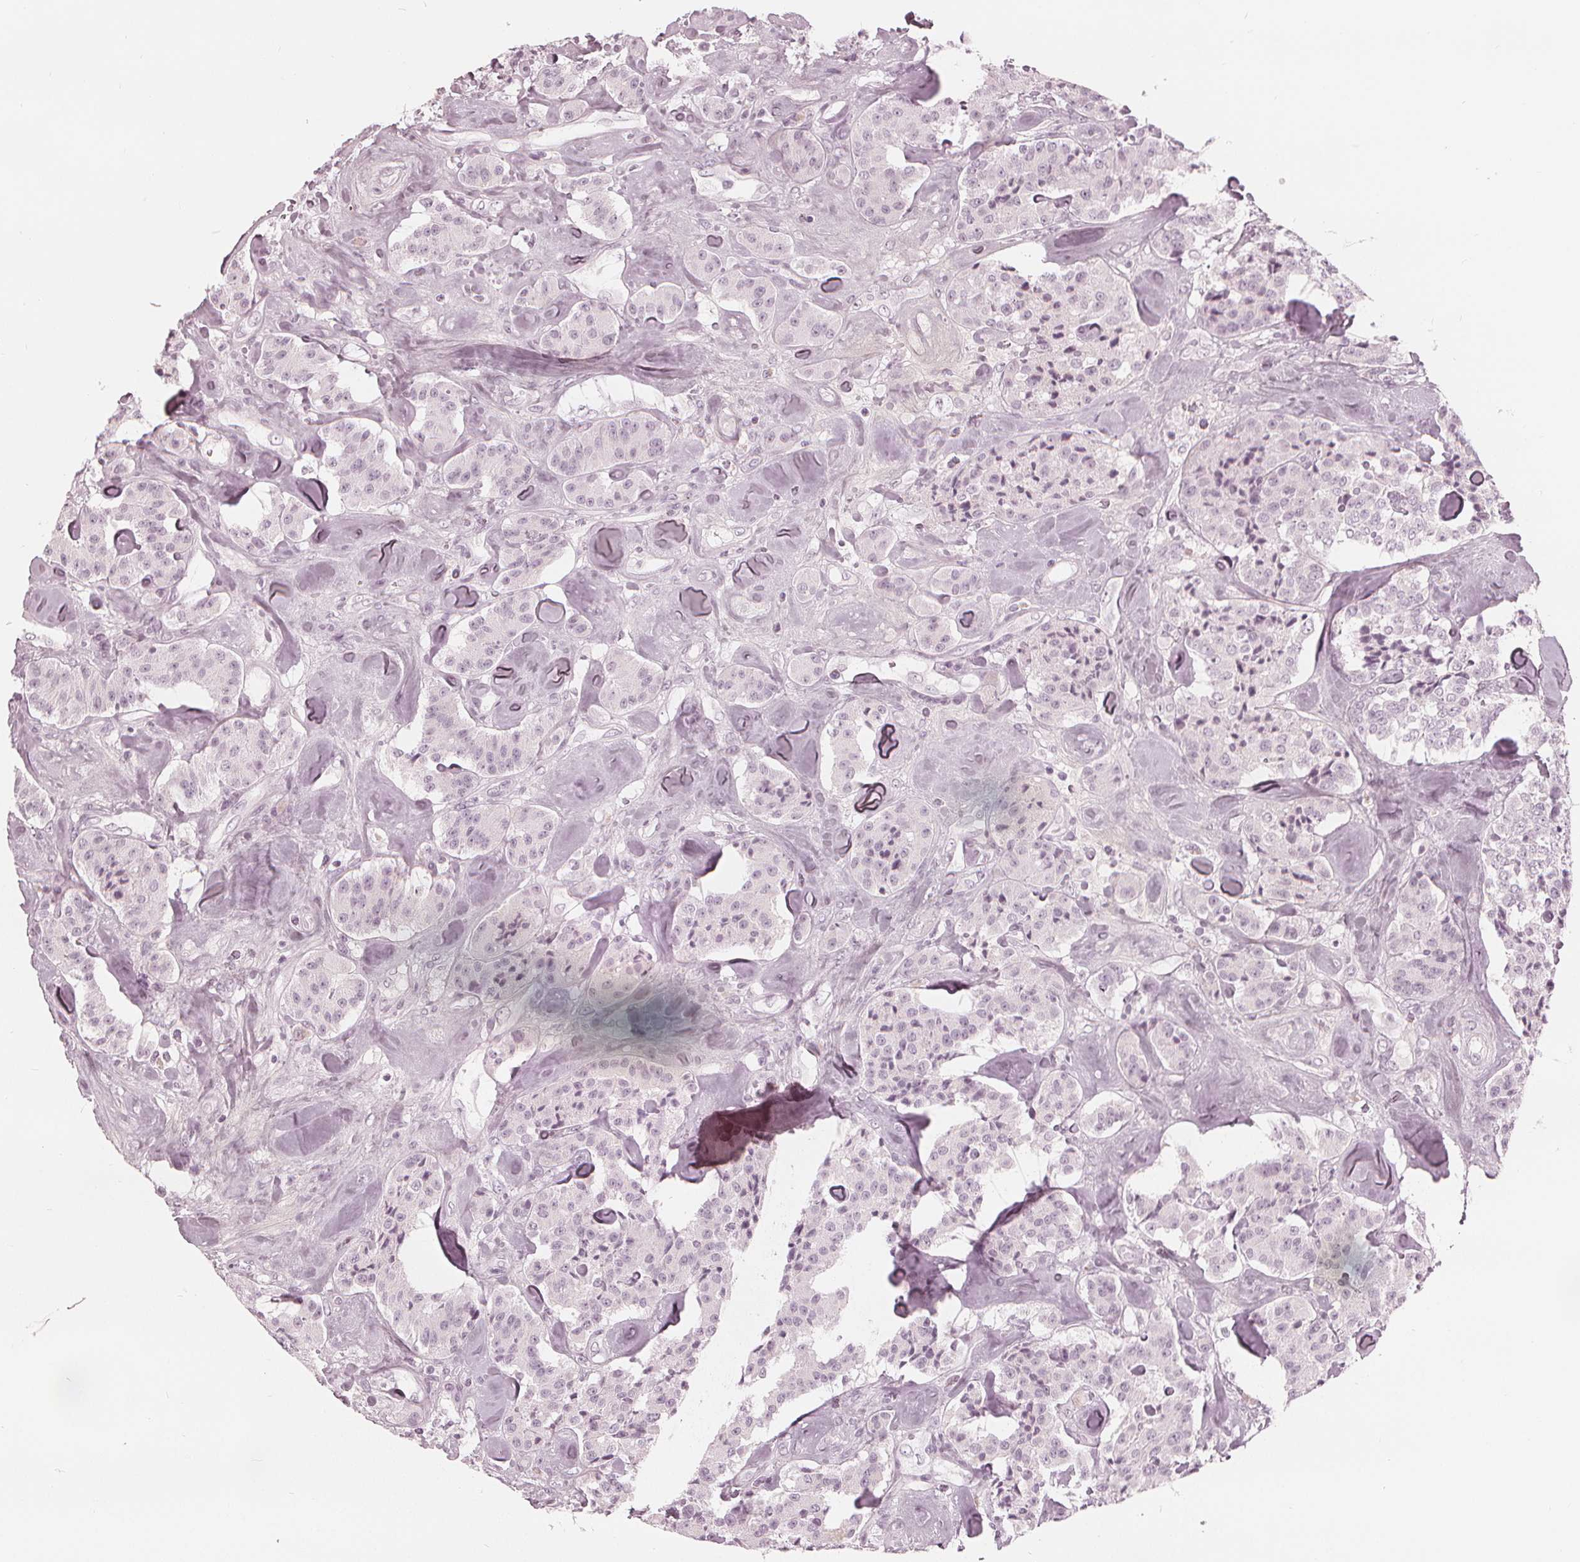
{"staining": {"intensity": "negative", "quantity": "none", "location": "none"}, "tissue": "carcinoid", "cell_type": "Tumor cells", "image_type": "cancer", "snomed": [{"axis": "morphology", "description": "Carcinoid, malignant, NOS"}, {"axis": "topography", "description": "Pancreas"}], "caption": "The IHC image has no significant staining in tumor cells of malignant carcinoid tissue. Nuclei are stained in blue.", "gene": "PAEP", "patient": {"sex": "male", "age": 41}}